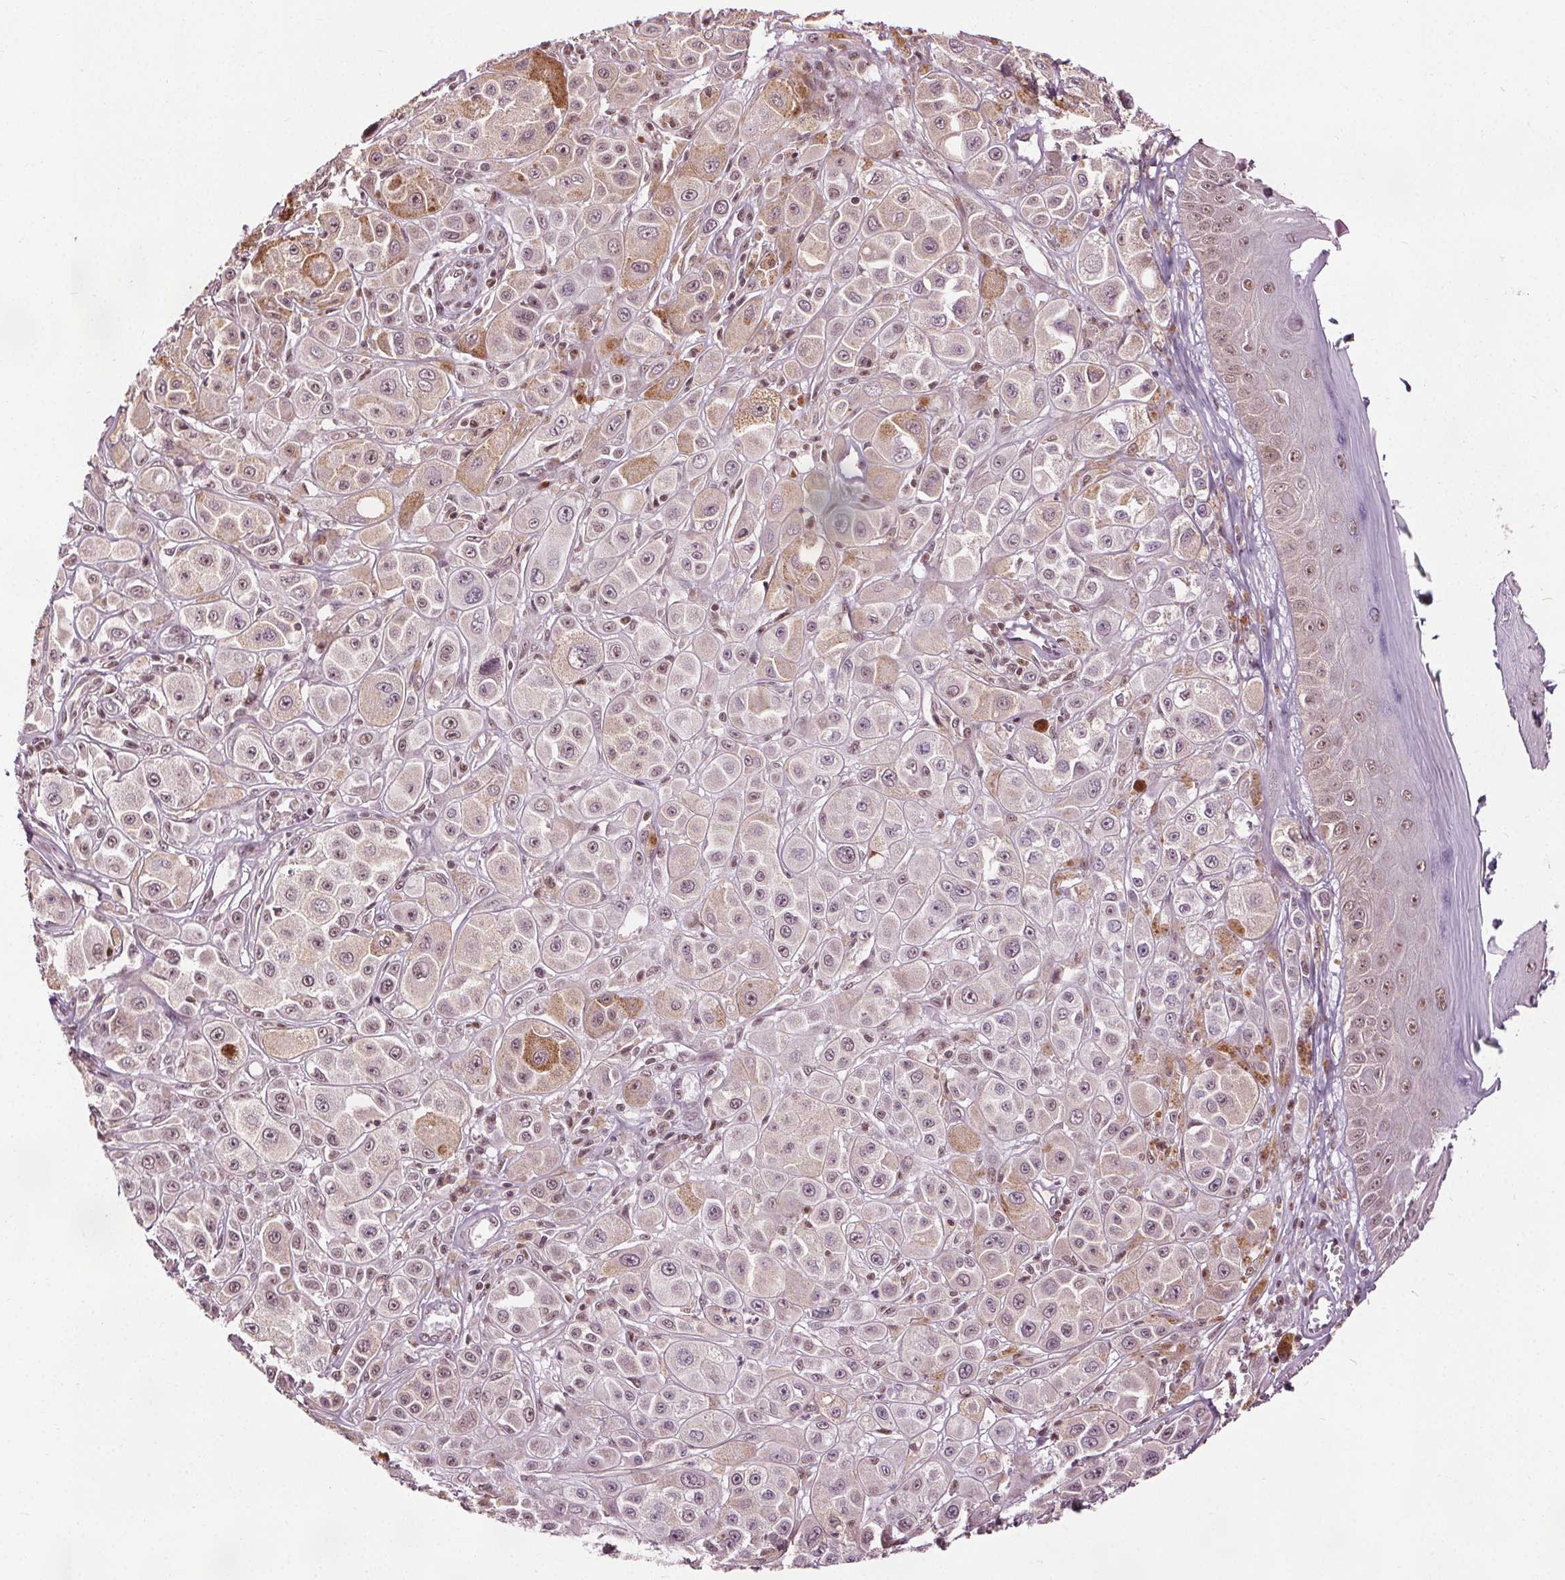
{"staining": {"intensity": "weak", "quantity": ">75%", "location": "cytoplasmic/membranous,nuclear"}, "tissue": "melanoma", "cell_type": "Tumor cells", "image_type": "cancer", "snomed": [{"axis": "morphology", "description": "Malignant melanoma, NOS"}, {"axis": "topography", "description": "Skin"}], "caption": "Immunohistochemistry histopathology image of neoplastic tissue: human malignant melanoma stained using immunohistochemistry (IHC) shows low levels of weak protein expression localized specifically in the cytoplasmic/membranous and nuclear of tumor cells, appearing as a cytoplasmic/membranous and nuclear brown color.", "gene": "DDX11", "patient": {"sex": "male", "age": 67}}